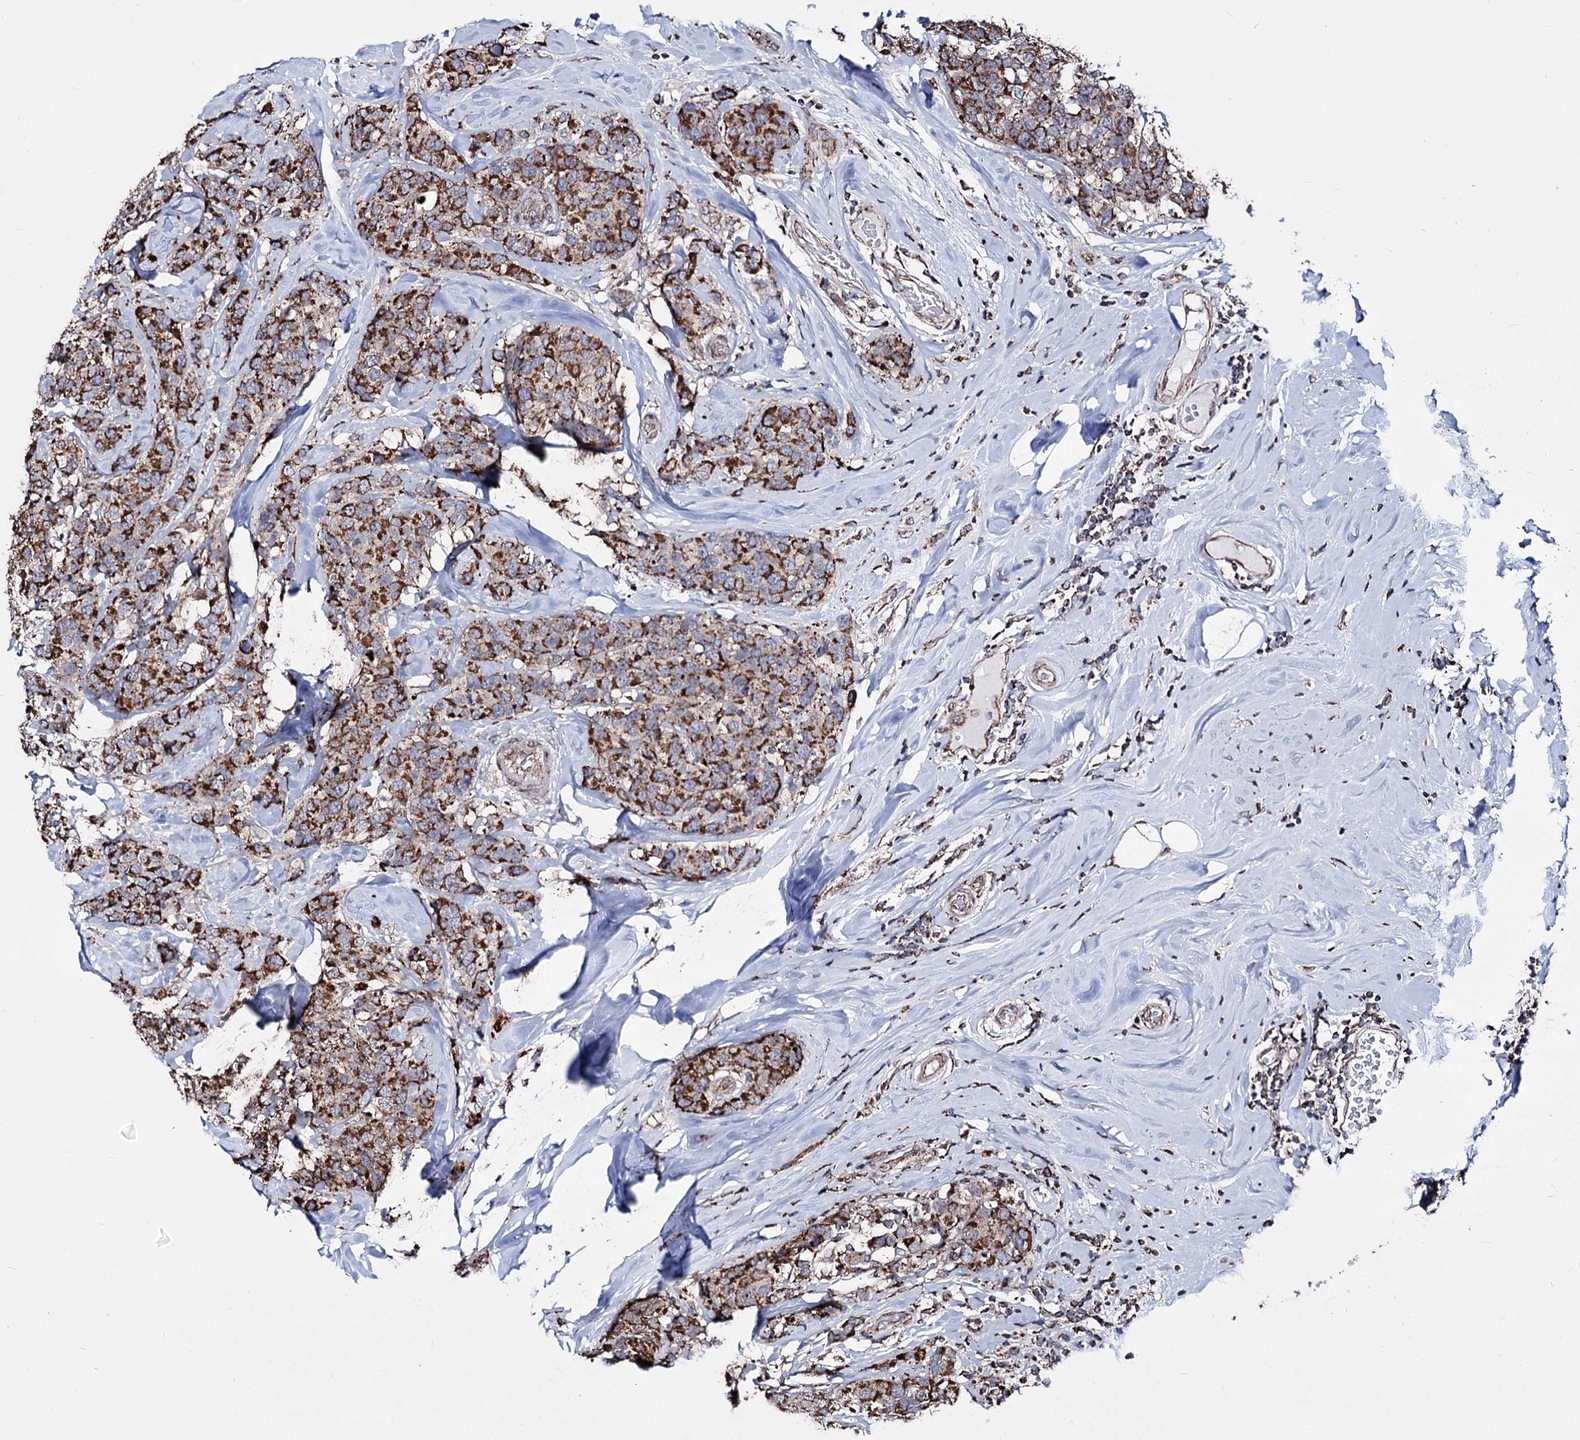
{"staining": {"intensity": "strong", "quantity": "25%-75%", "location": "cytoplasmic/membranous"}, "tissue": "breast cancer", "cell_type": "Tumor cells", "image_type": "cancer", "snomed": [{"axis": "morphology", "description": "Lobular carcinoma"}, {"axis": "topography", "description": "Breast"}], "caption": "This photomicrograph displays IHC staining of human breast lobular carcinoma, with high strong cytoplasmic/membranous positivity in approximately 25%-75% of tumor cells.", "gene": "CREB3L4", "patient": {"sex": "female", "age": 59}}